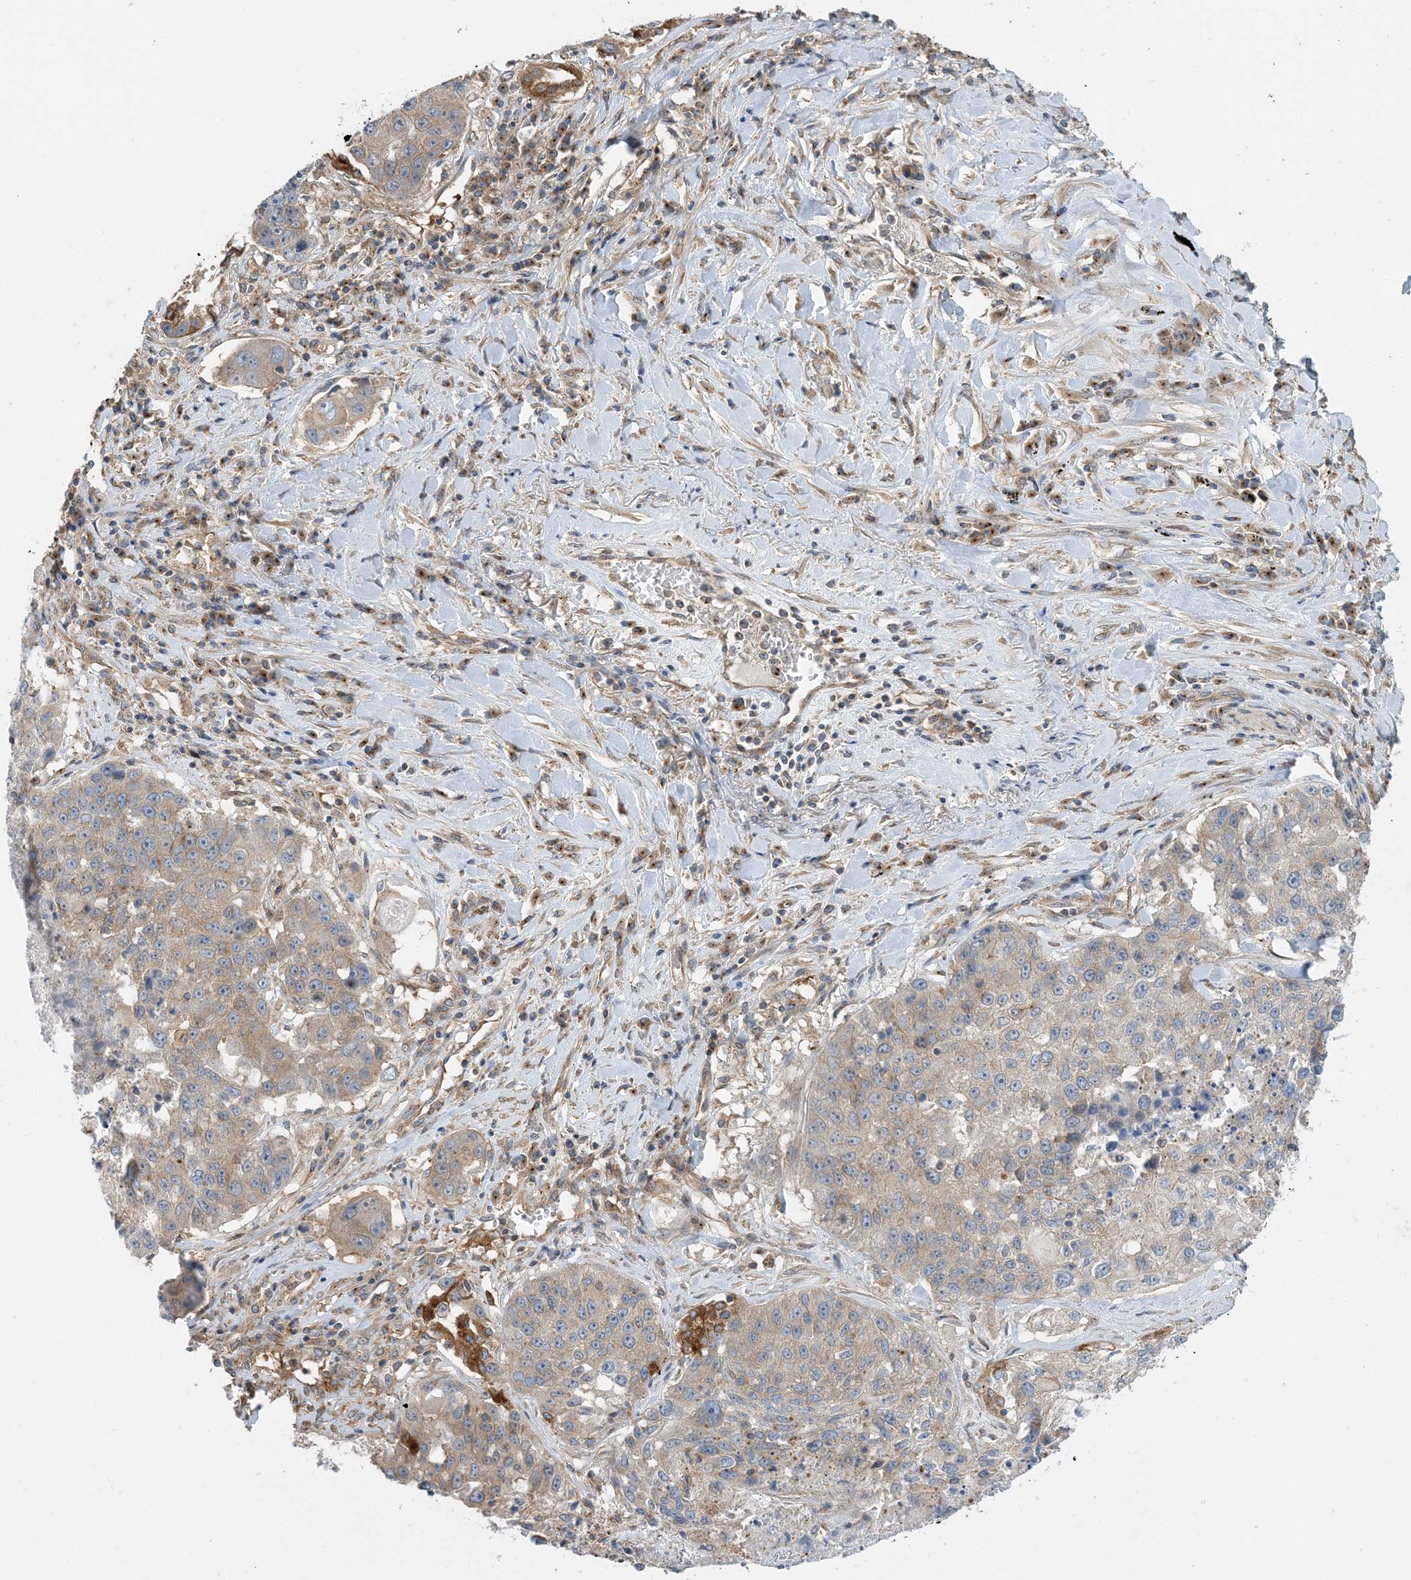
{"staining": {"intensity": "weak", "quantity": "25%-75%", "location": "cytoplasmic/membranous"}, "tissue": "lung cancer", "cell_type": "Tumor cells", "image_type": "cancer", "snomed": [{"axis": "morphology", "description": "Squamous cell carcinoma, NOS"}, {"axis": "topography", "description": "Lung"}], "caption": "A micrograph of human squamous cell carcinoma (lung) stained for a protein shows weak cytoplasmic/membranous brown staining in tumor cells.", "gene": "SIDT1", "patient": {"sex": "male", "age": 61}}